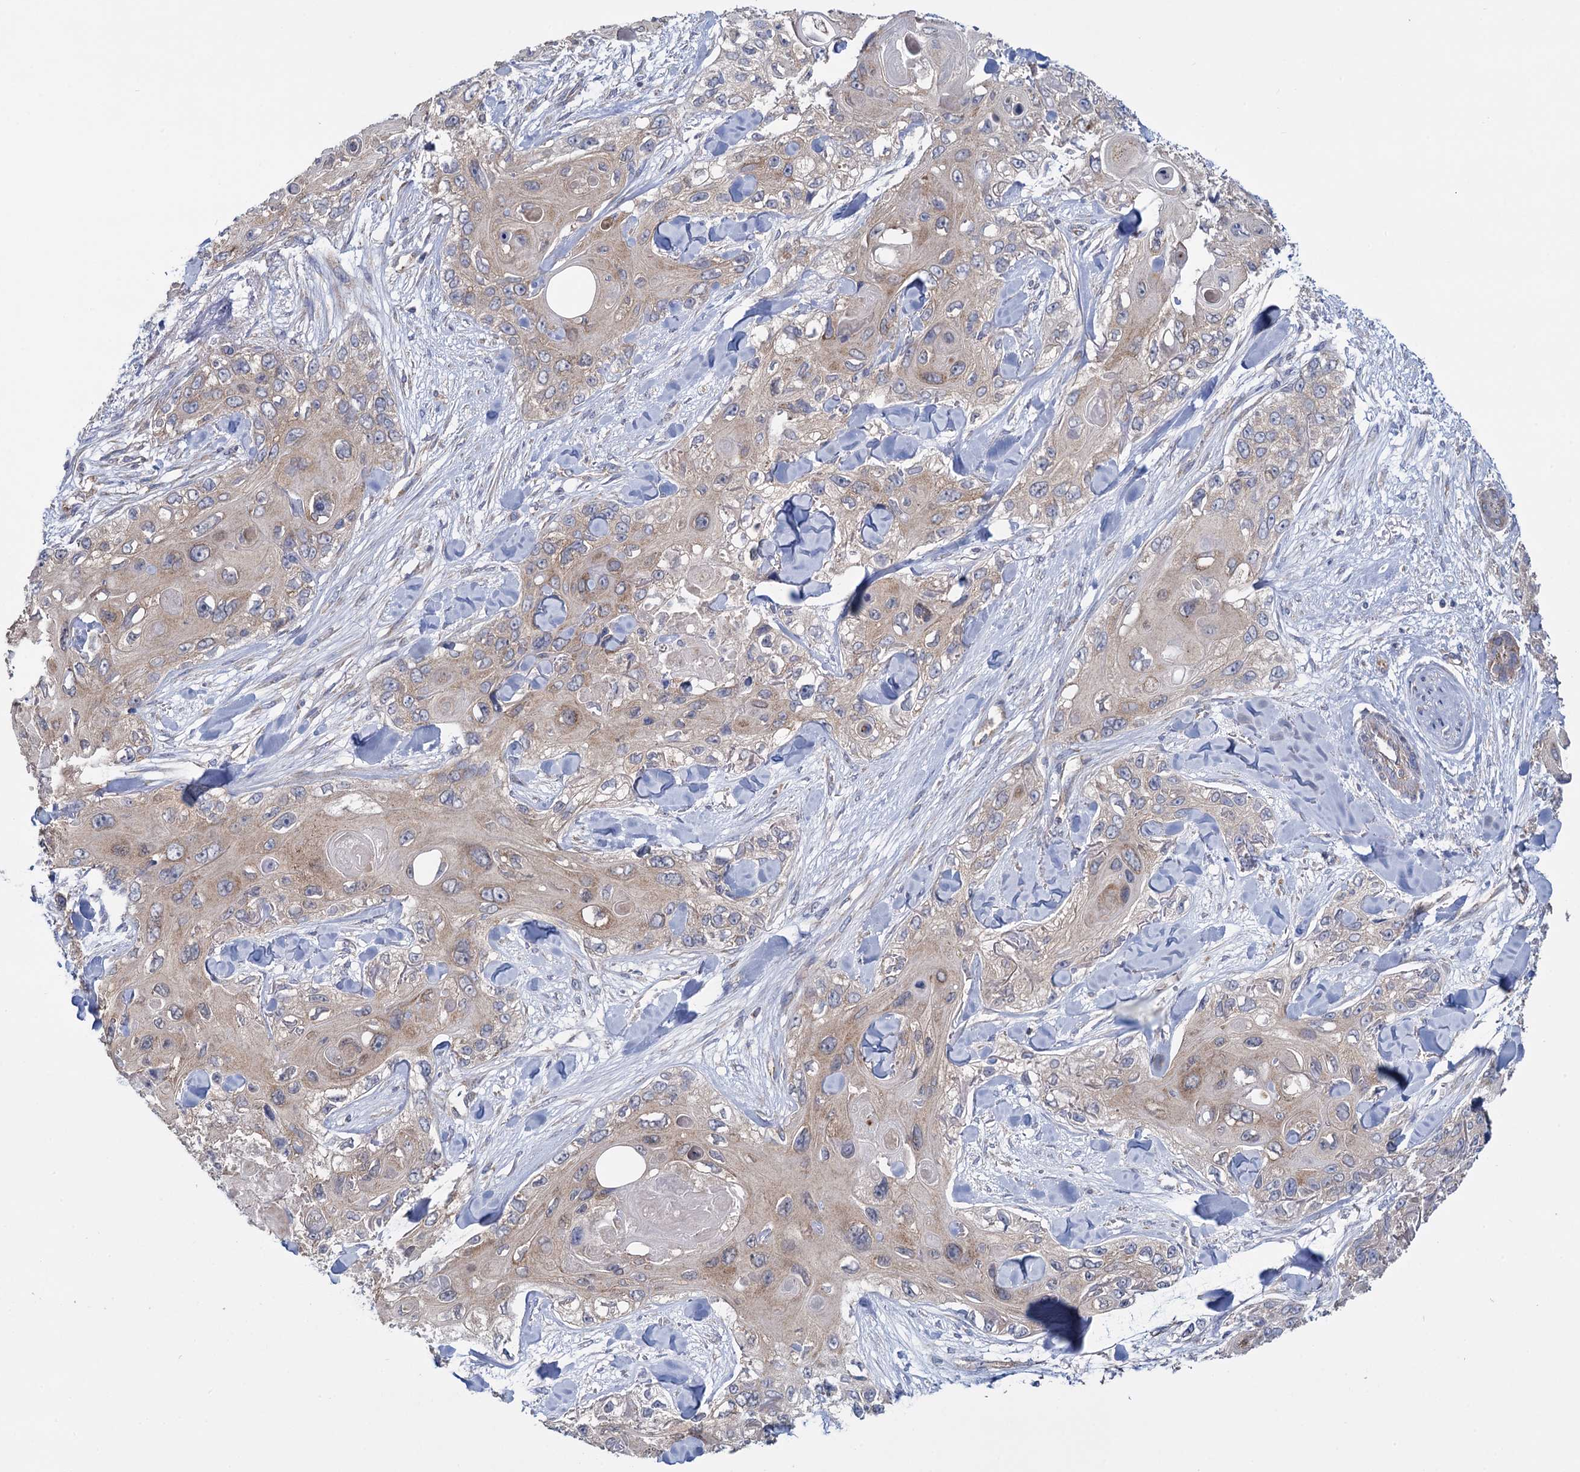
{"staining": {"intensity": "moderate", "quantity": ">75%", "location": "cytoplasmic/membranous"}, "tissue": "skin cancer", "cell_type": "Tumor cells", "image_type": "cancer", "snomed": [{"axis": "morphology", "description": "Normal tissue, NOS"}, {"axis": "morphology", "description": "Squamous cell carcinoma, NOS"}, {"axis": "topography", "description": "Skin"}], "caption": "Squamous cell carcinoma (skin) tissue demonstrates moderate cytoplasmic/membranous expression in about >75% of tumor cells (Brightfield microscopy of DAB IHC at high magnification).", "gene": "GSTM2", "patient": {"sex": "male", "age": 72}}